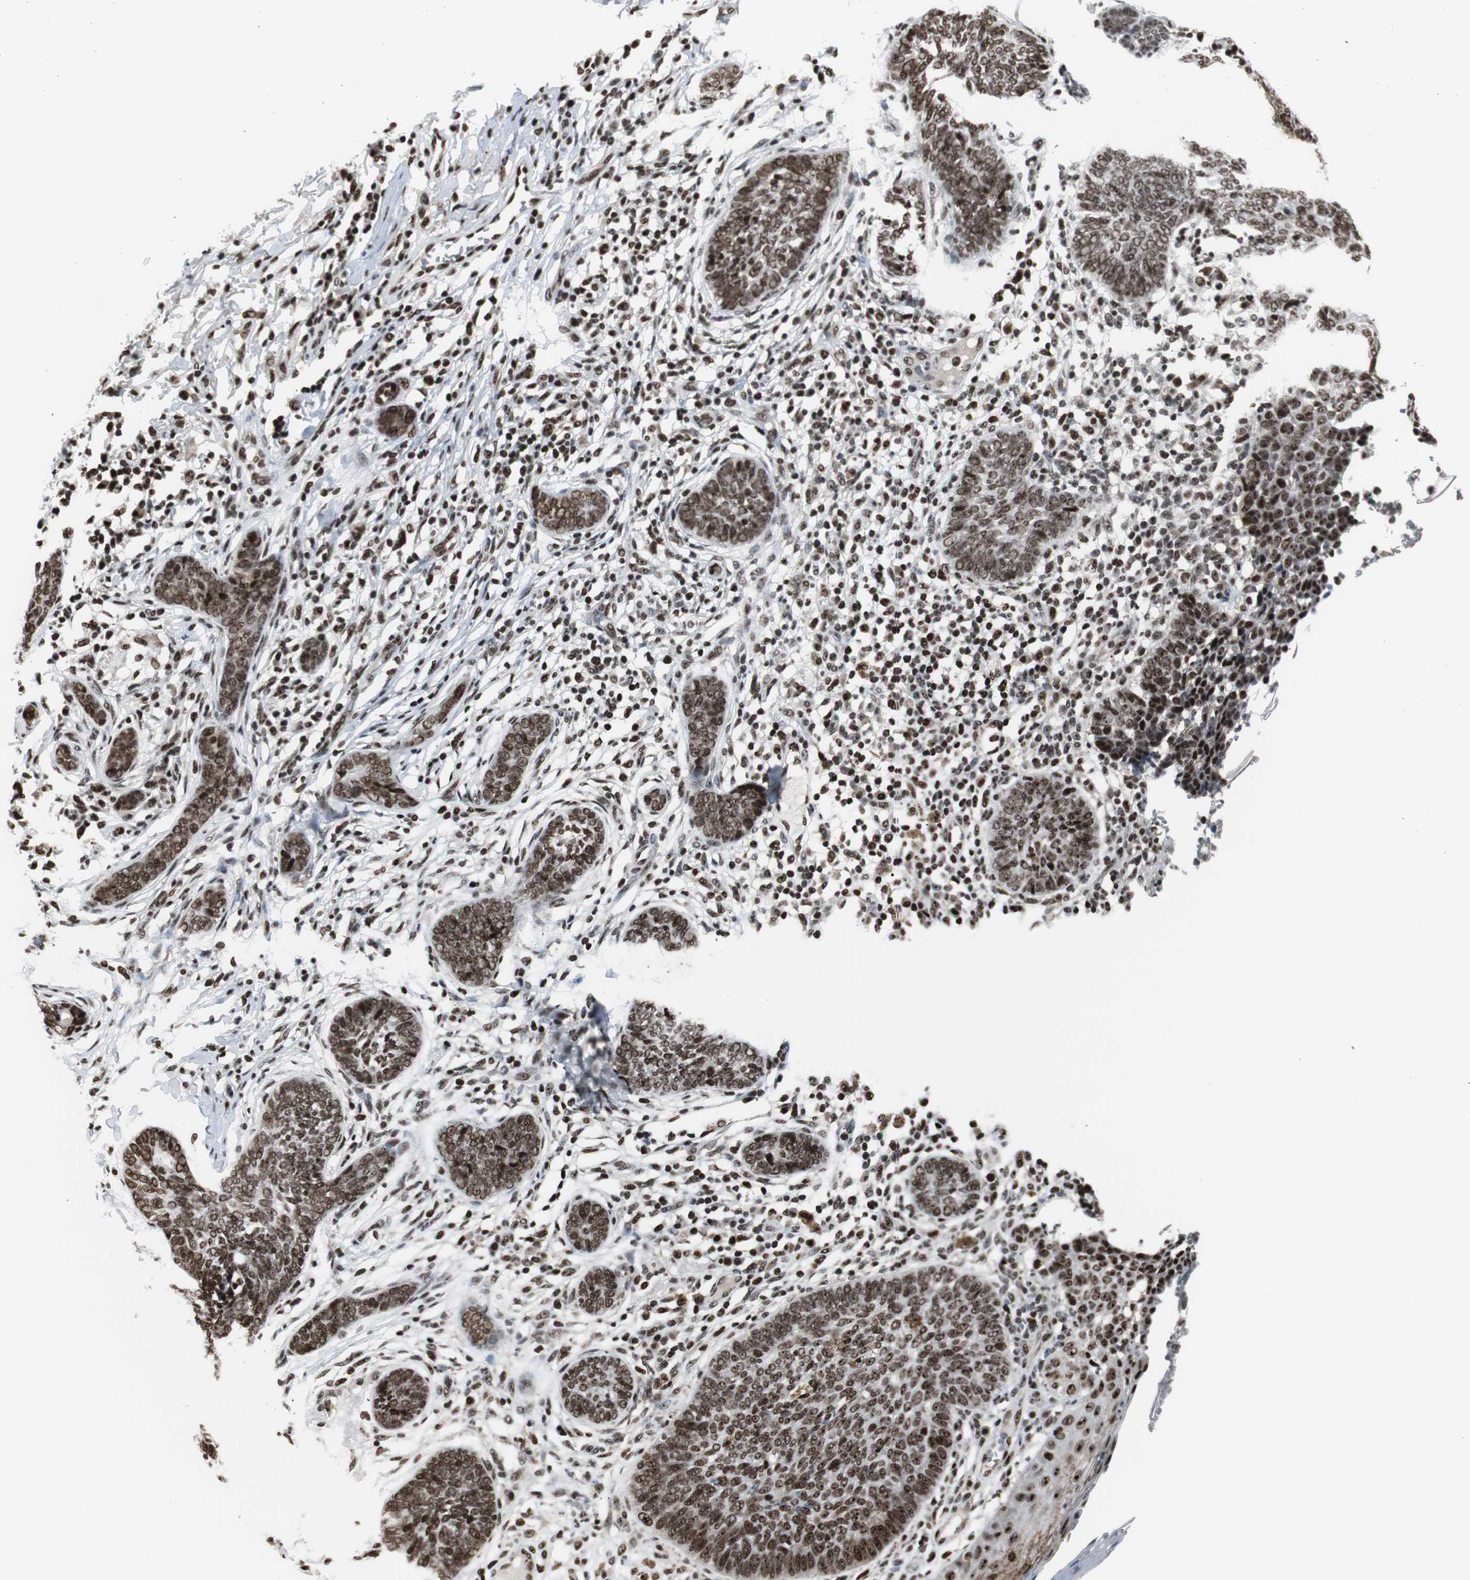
{"staining": {"intensity": "strong", "quantity": ">75%", "location": "nuclear"}, "tissue": "skin cancer", "cell_type": "Tumor cells", "image_type": "cancer", "snomed": [{"axis": "morphology", "description": "Normal tissue, NOS"}, {"axis": "morphology", "description": "Basal cell carcinoma"}, {"axis": "topography", "description": "Skin"}], "caption": "Human basal cell carcinoma (skin) stained with a brown dye reveals strong nuclear positive positivity in approximately >75% of tumor cells.", "gene": "PARN", "patient": {"sex": "male", "age": 87}}